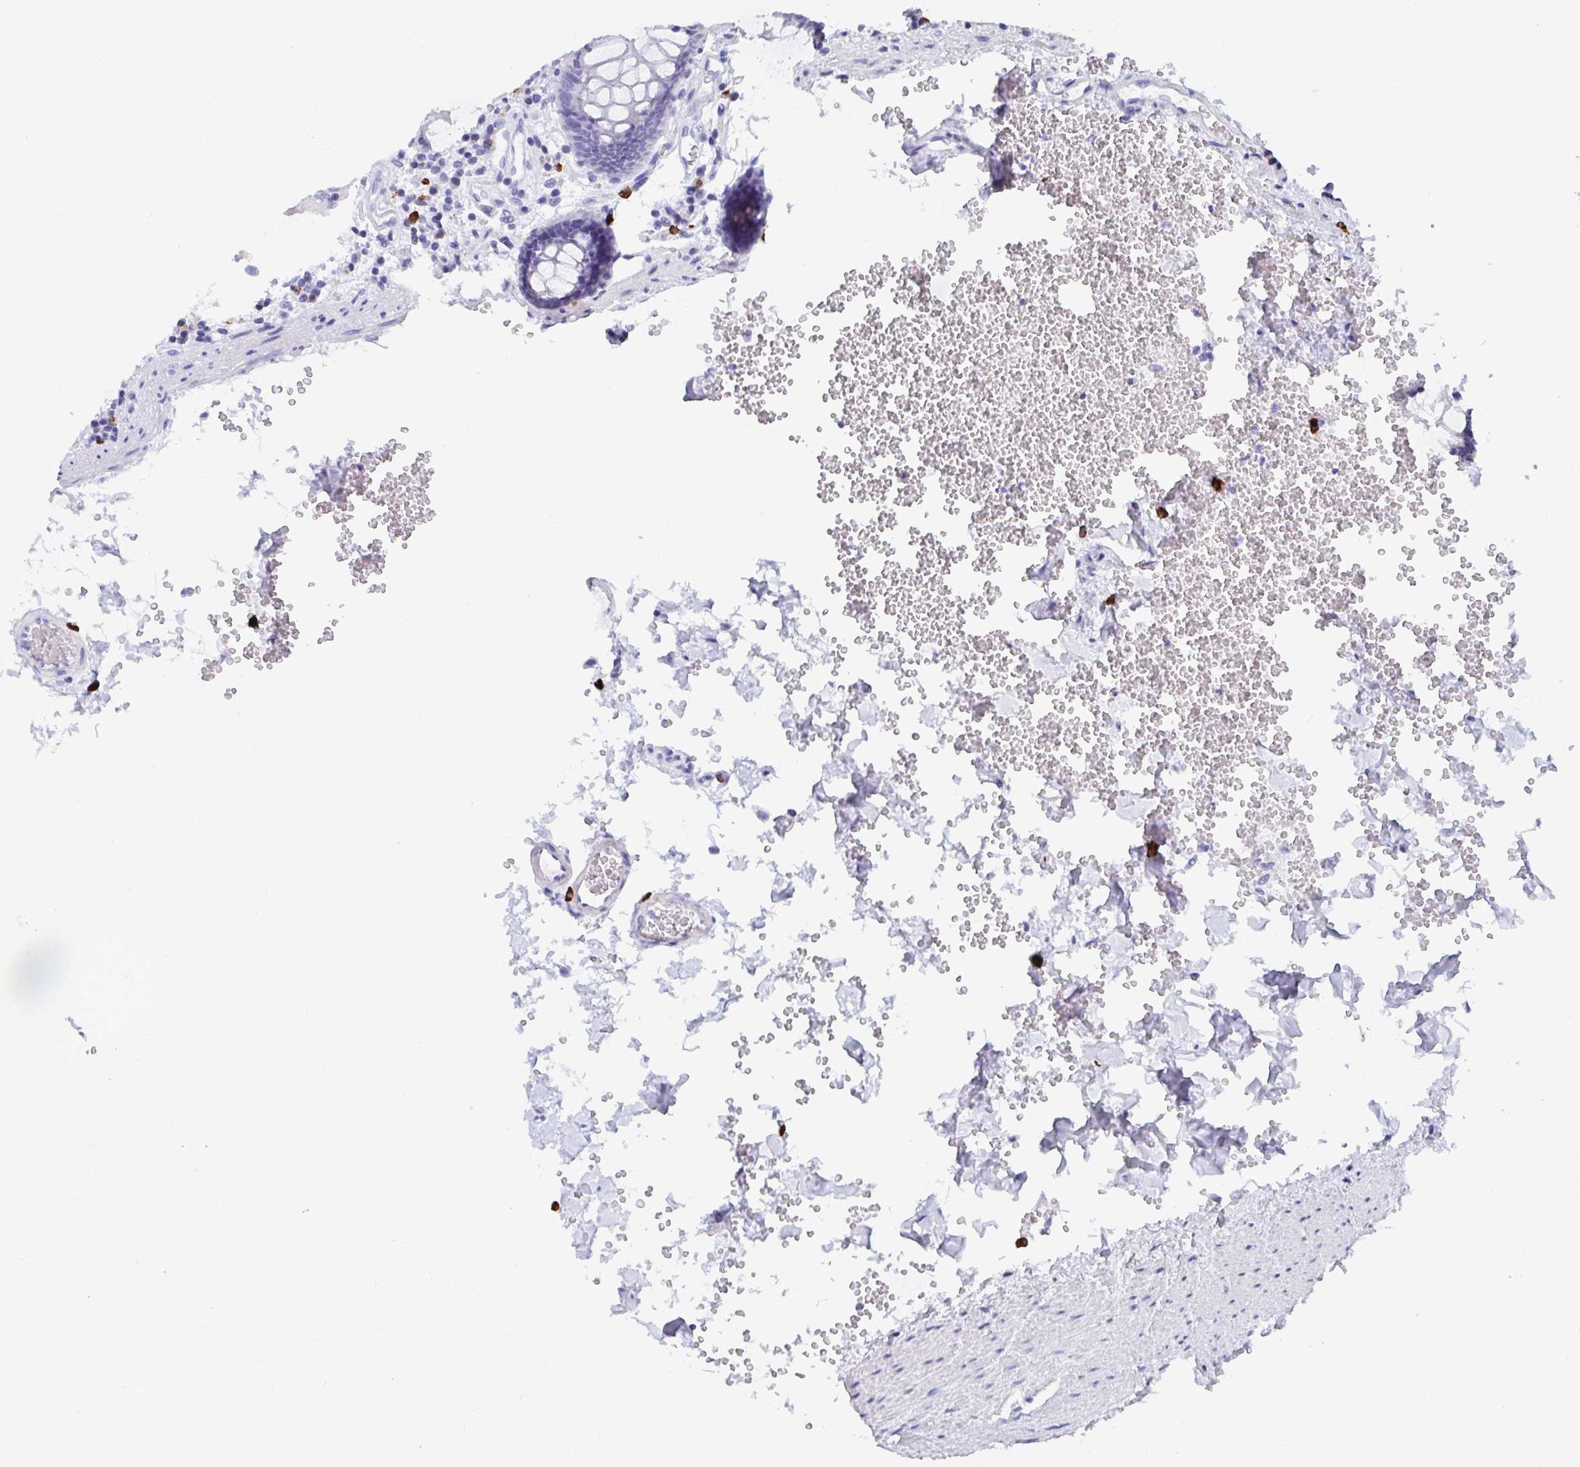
{"staining": {"intensity": "negative", "quantity": "none", "location": "none"}, "tissue": "colon", "cell_type": "Endothelial cells", "image_type": "normal", "snomed": [{"axis": "morphology", "description": "Normal tissue, NOS"}, {"axis": "topography", "description": "Colon"}], "caption": "The immunohistochemistry histopathology image has no significant staining in endothelial cells of colon. (DAB IHC with hematoxylin counter stain).", "gene": "GRIA1", "patient": {"sex": "male", "age": 84}}